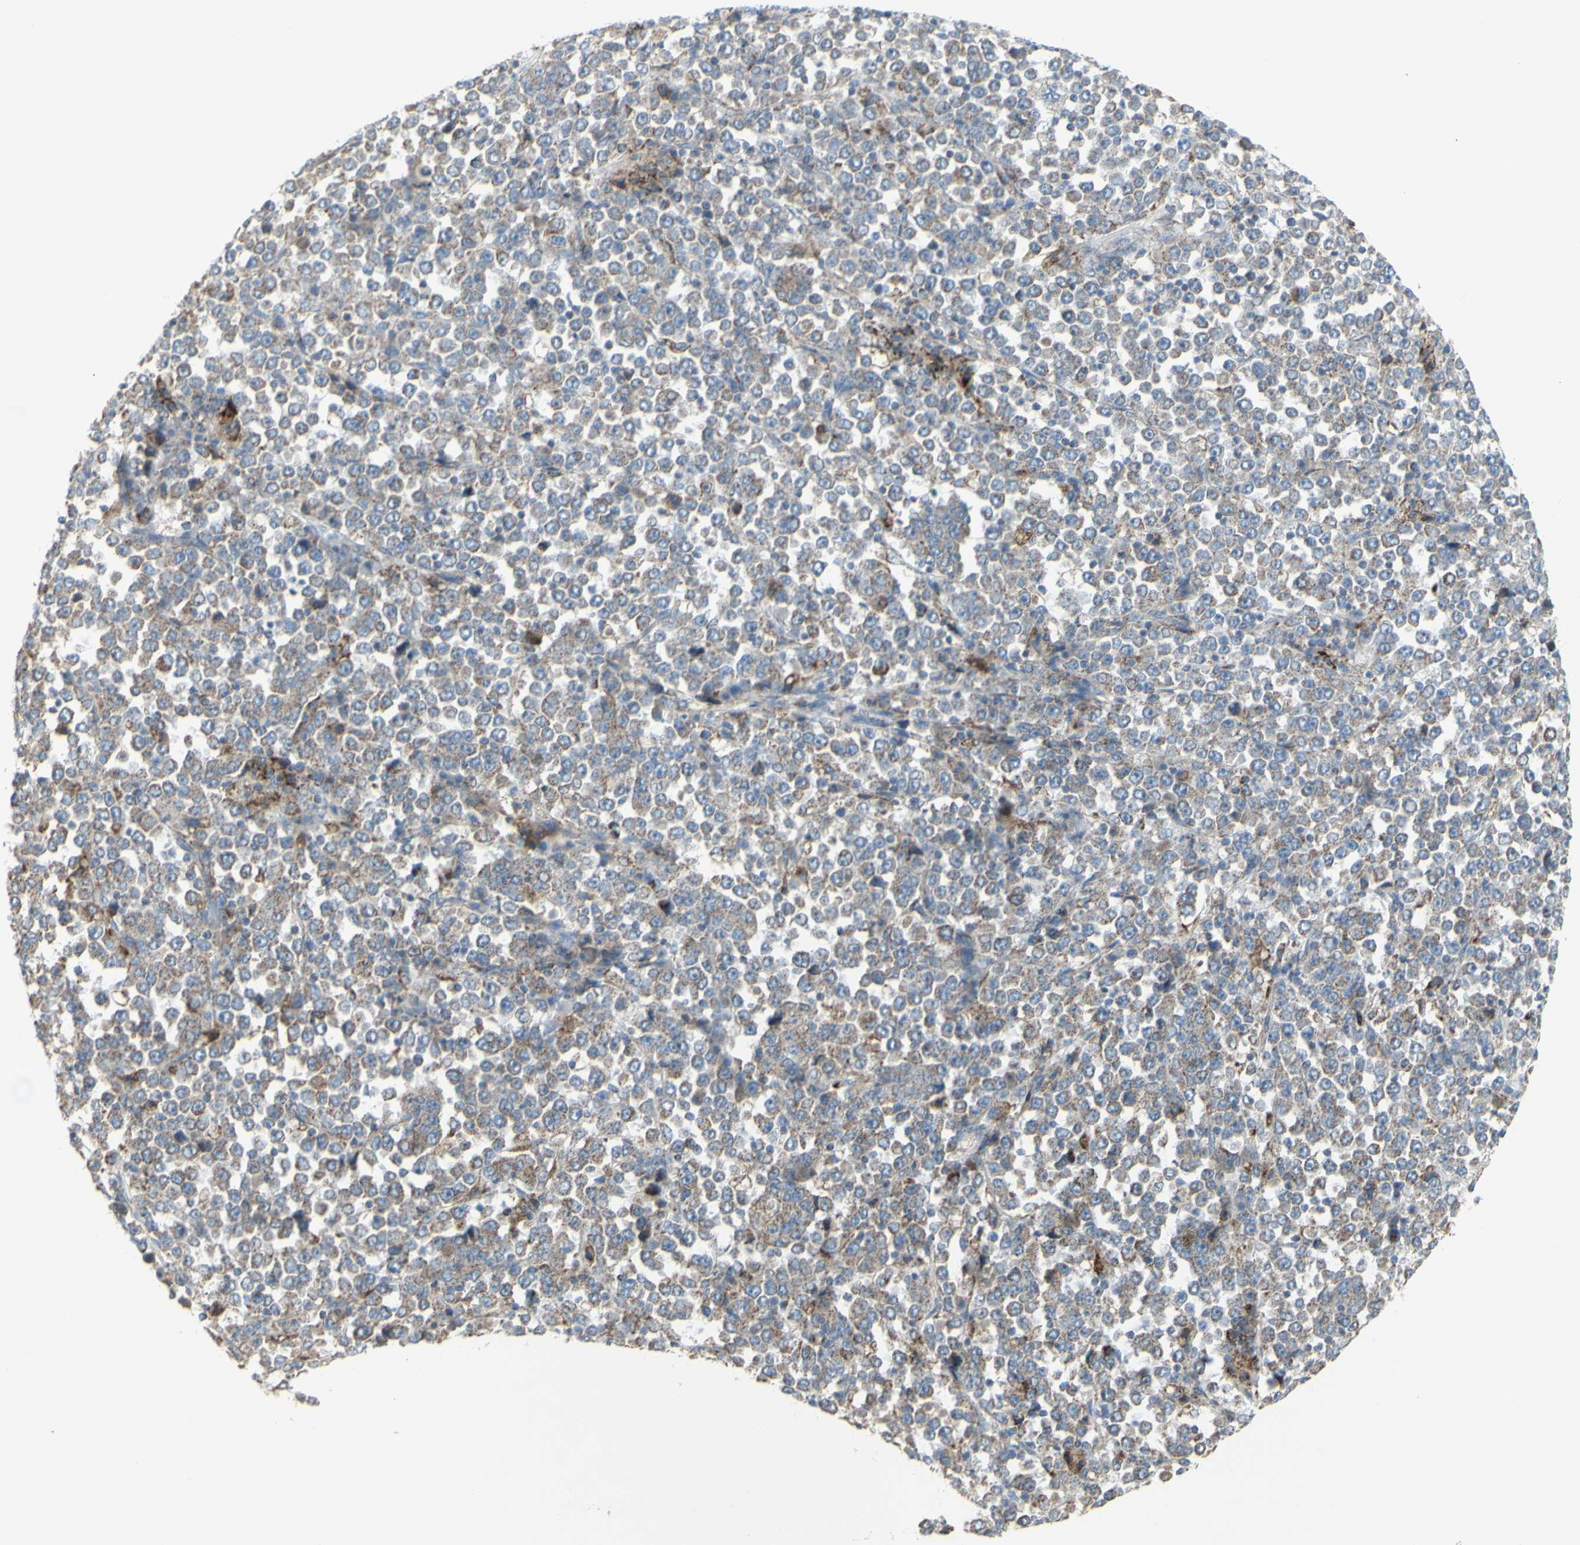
{"staining": {"intensity": "weak", "quantity": "<25%", "location": "cytoplasmic/membranous"}, "tissue": "stomach cancer", "cell_type": "Tumor cells", "image_type": "cancer", "snomed": [{"axis": "morphology", "description": "Normal tissue, NOS"}, {"axis": "morphology", "description": "Adenocarcinoma, NOS"}, {"axis": "topography", "description": "Stomach, upper"}, {"axis": "topography", "description": "Stomach"}], "caption": "A micrograph of human stomach adenocarcinoma is negative for staining in tumor cells. Brightfield microscopy of immunohistochemistry stained with DAB (3,3'-diaminobenzidine) (brown) and hematoxylin (blue), captured at high magnification.", "gene": "CNTNAP1", "patient": {"sex": "male", "age": 59}}